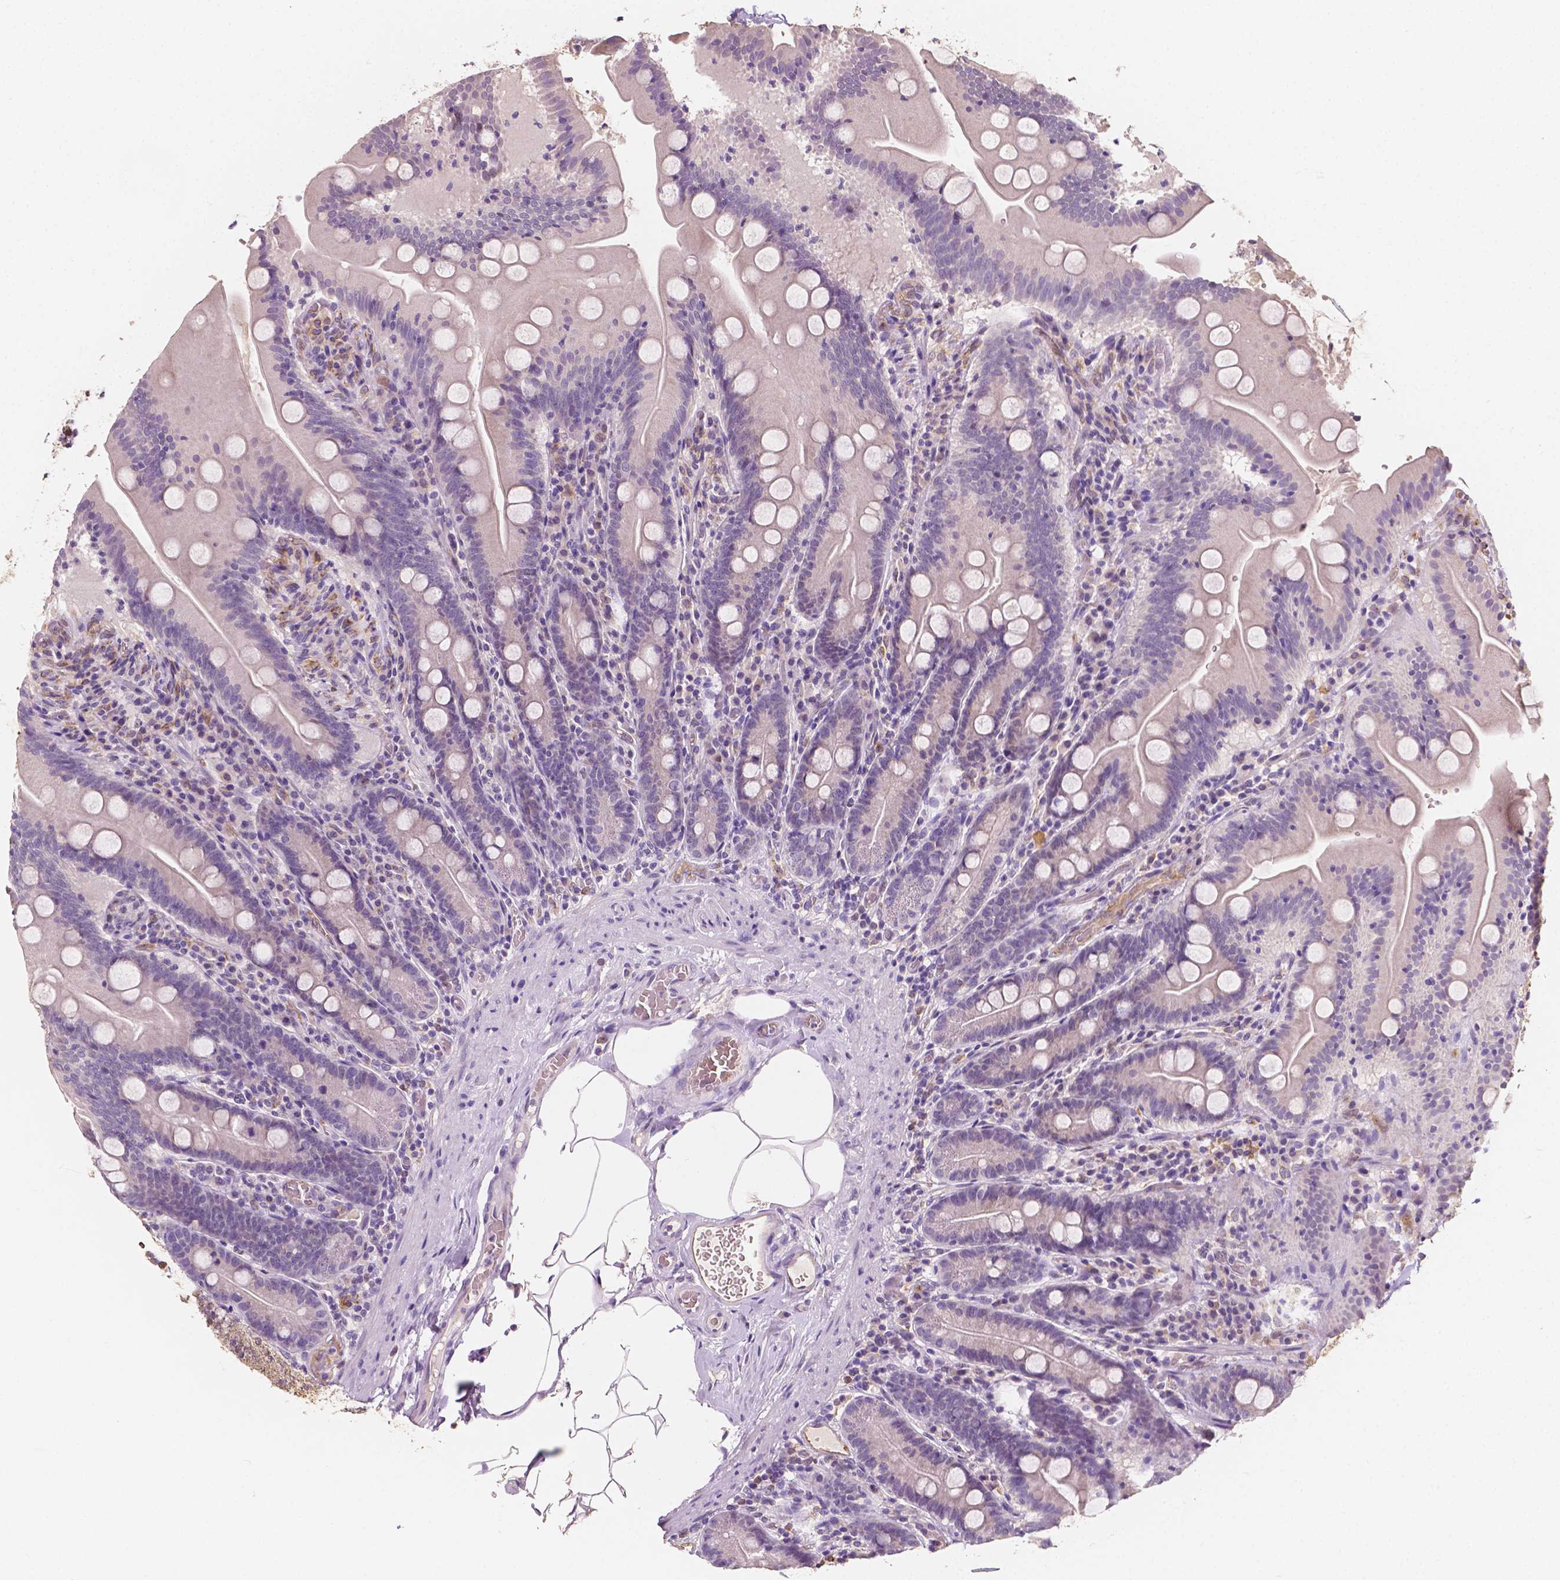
{"staining": {"intensity": "negative", "quantity": "none", "location": "none"}, "tissue": "small intestine", "cell_type": "Glandular cells", "image_type": "normal", "snomed": [{"axis": "morphology", "description": "Normal tissue, NOS"}, {"axis": "topography", "description": "Small intestine"}], "caption": "Immunohistochemical staining of normal human small intestine displays no significant staining in glandular cells. Nuclei are stained in blue.", "gene": "SLC22A4", "patient": {"sex": "male", "age": 37}}